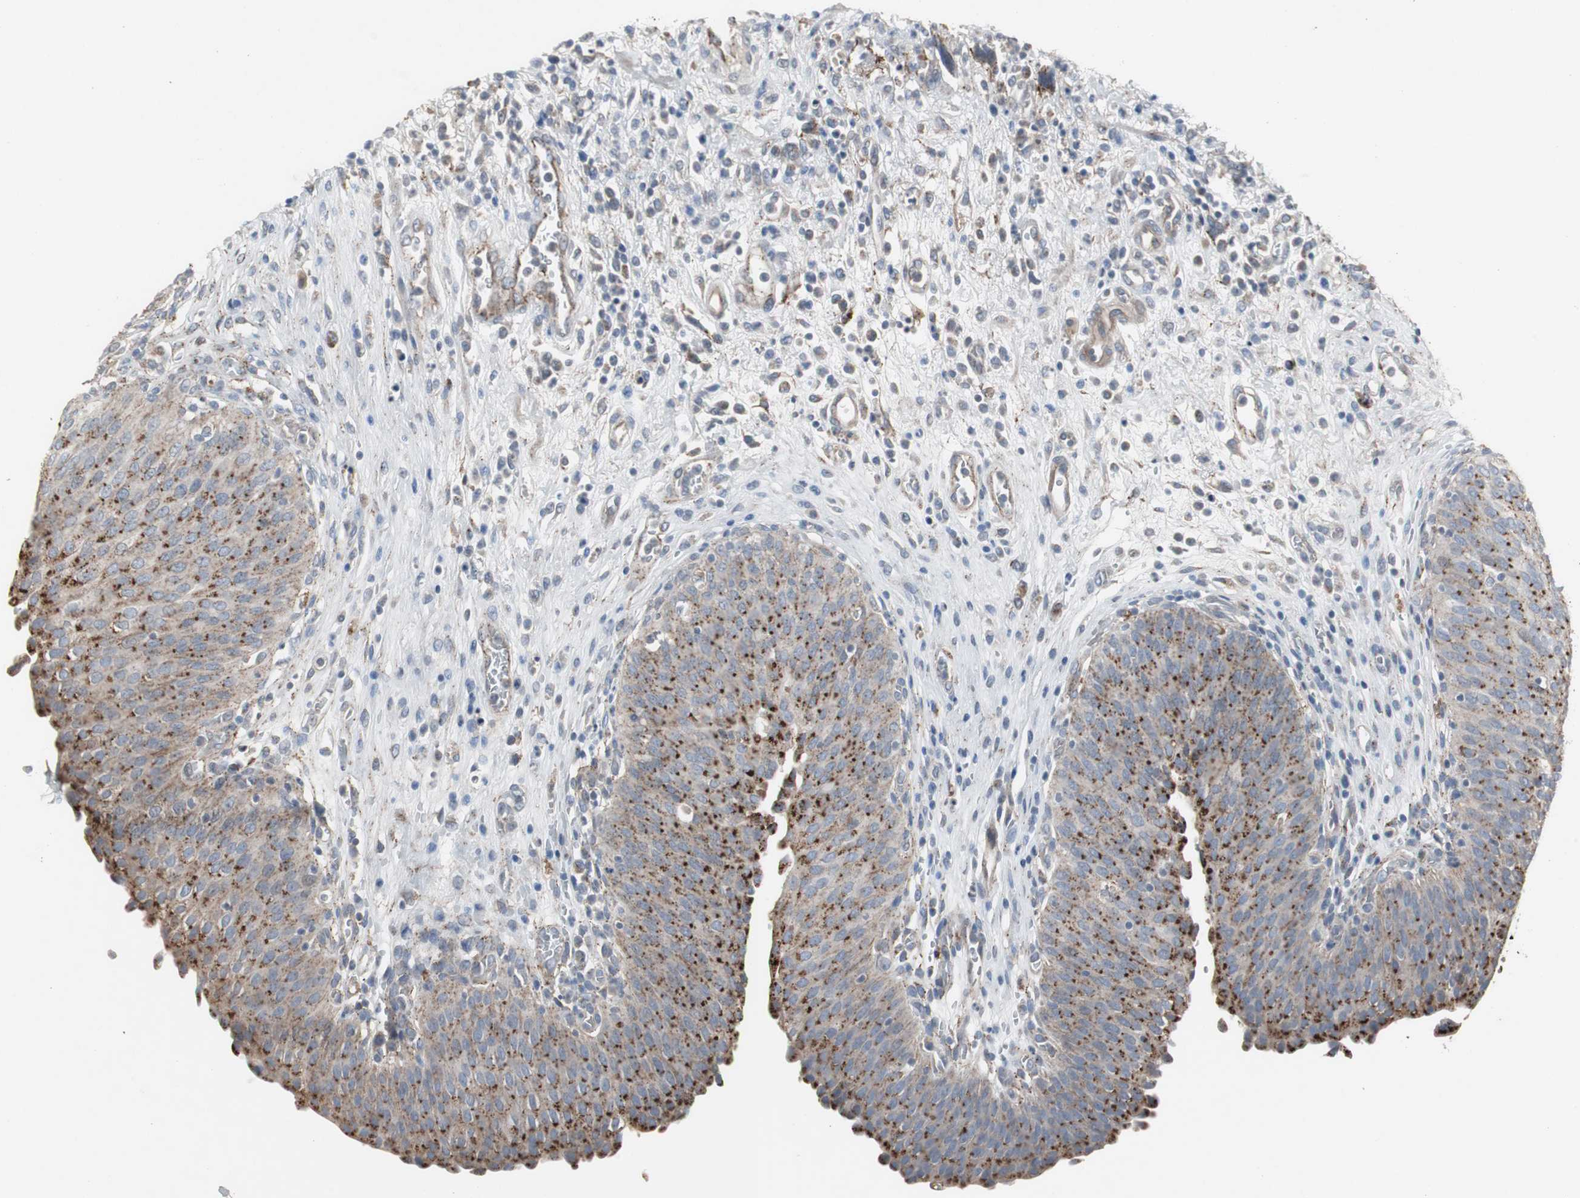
{"staining": {"intensity": "strong", "quantity": ">75%", "location": "cytoplasmic/membranous"}, "tissue": "urinary bladder", "cell_type": "Urothelial cells", "image_type": "normal", "snomed": [{"axis": "morphology", "description": "Normal tissue, NOS"}, {"axis": "morphology", "description": "Dysplasia, NOS"}, {"axis": "topography", "description": "Urinary bladder"}], "caption": "Urinary bladder stained for a protein (brown) demonstrates strong cytoplasmic/membranous positive expression in about >75% of urothelial cells.", "gene": "GBA1", "patient": {"sex": "male", "age": 35}}